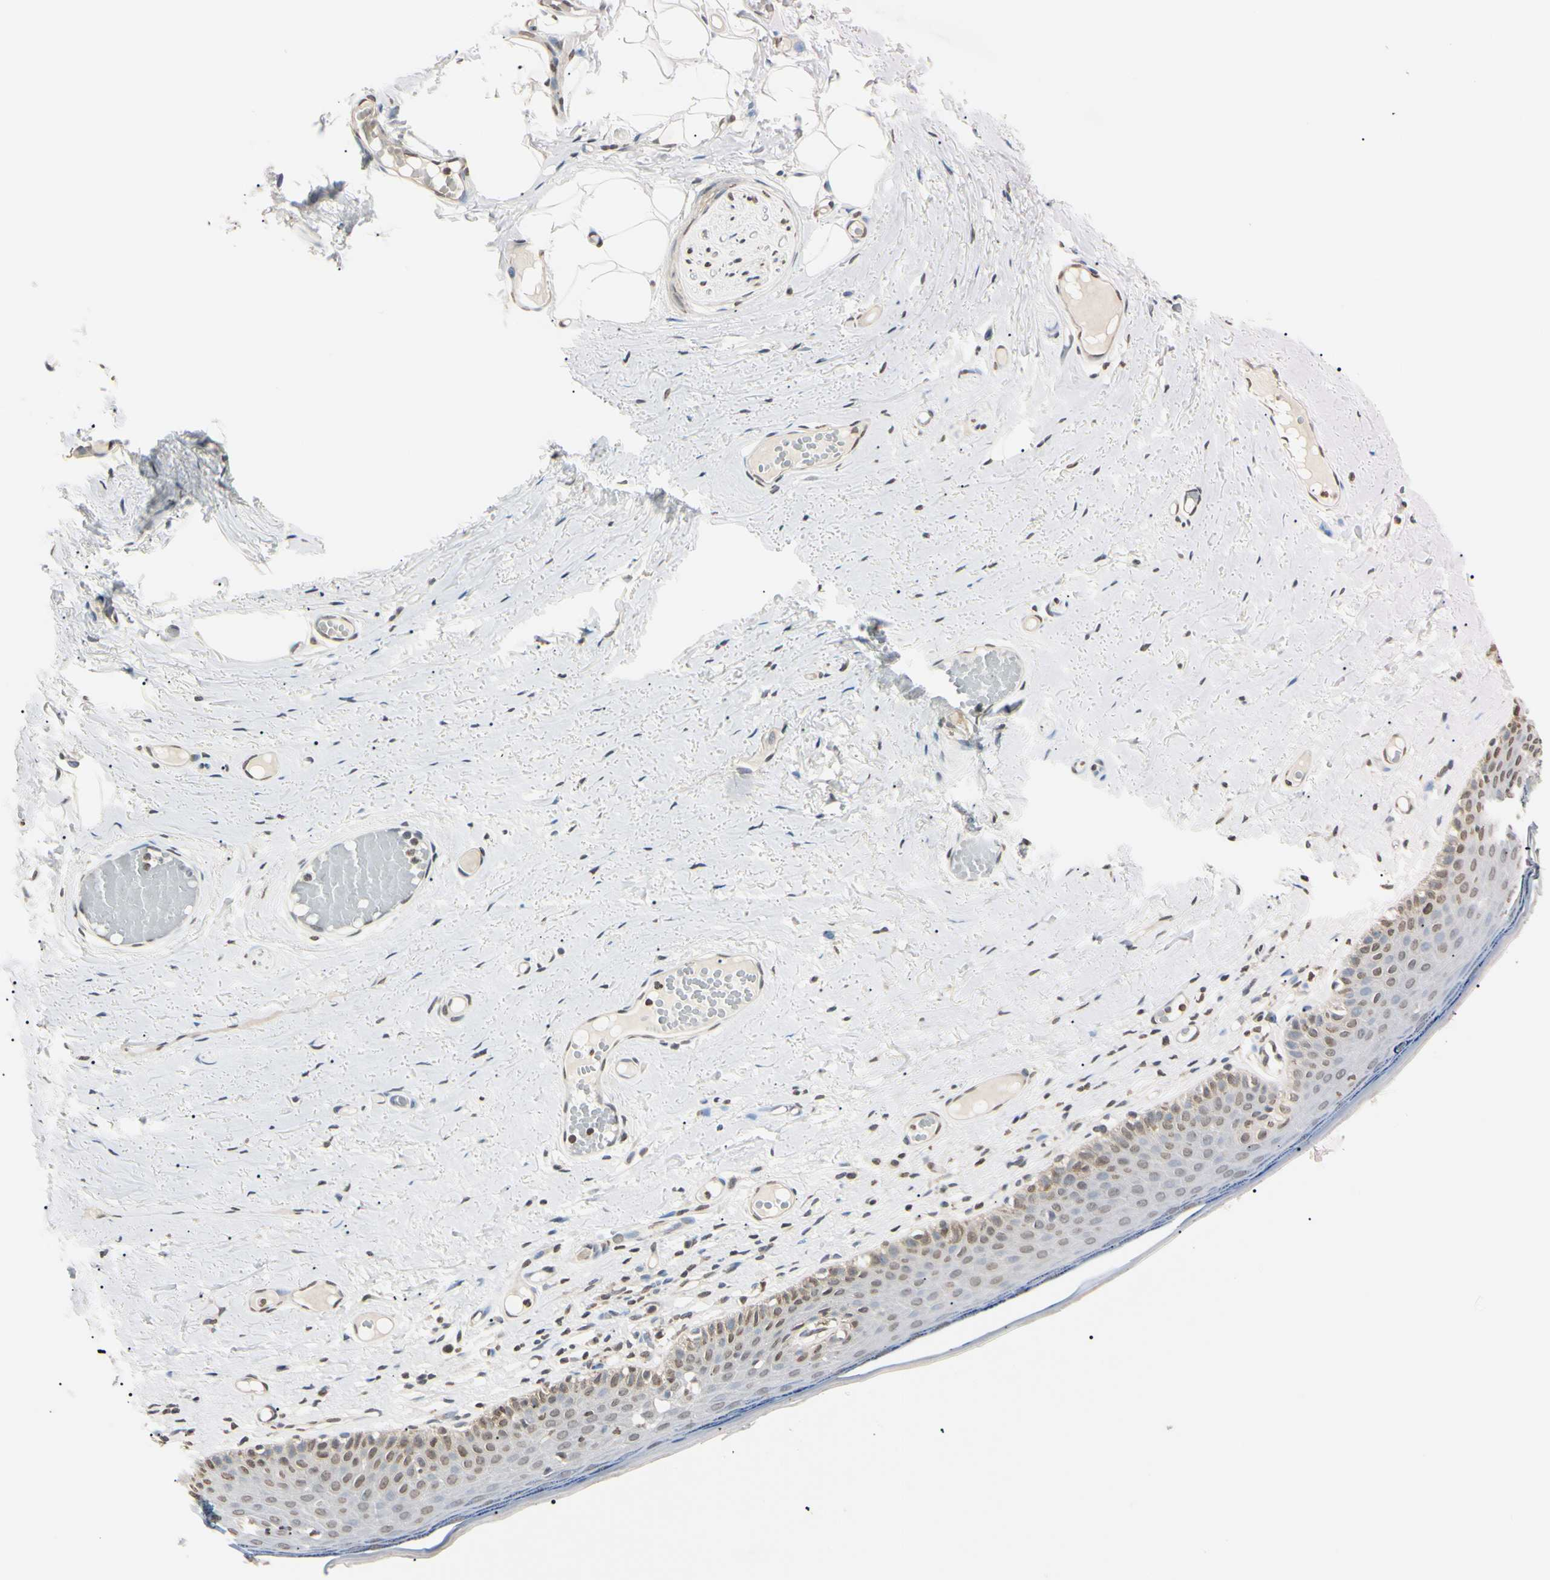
{"staining": {"intensity": "weak", "quantity": "25%-75%", "location": "cytoplasmic/membranous,nuclear"}, "tissue": "skin", "cell_type": "Epidermal cells", "image_type": "normal", "snomed": [{"axis": "morphology", "description": "Normal tissue, NOS"}, {"axis": "topography", "description": "Vulva"}], "caption": "Immunohistochemistry (IHC) (DAB) staining of benign human skin reveals weak cytoplasmic/membranous,nuclear protein expression in about 25%-75% of epidermal cells. The staining was performed using DAB to visualize the protein expression in brown, while the nuclei were stained in blue with hematoxylin (Magnification: 20x).", "gene": "CDC45", "patient": {"sex": "female", "age": 54}}